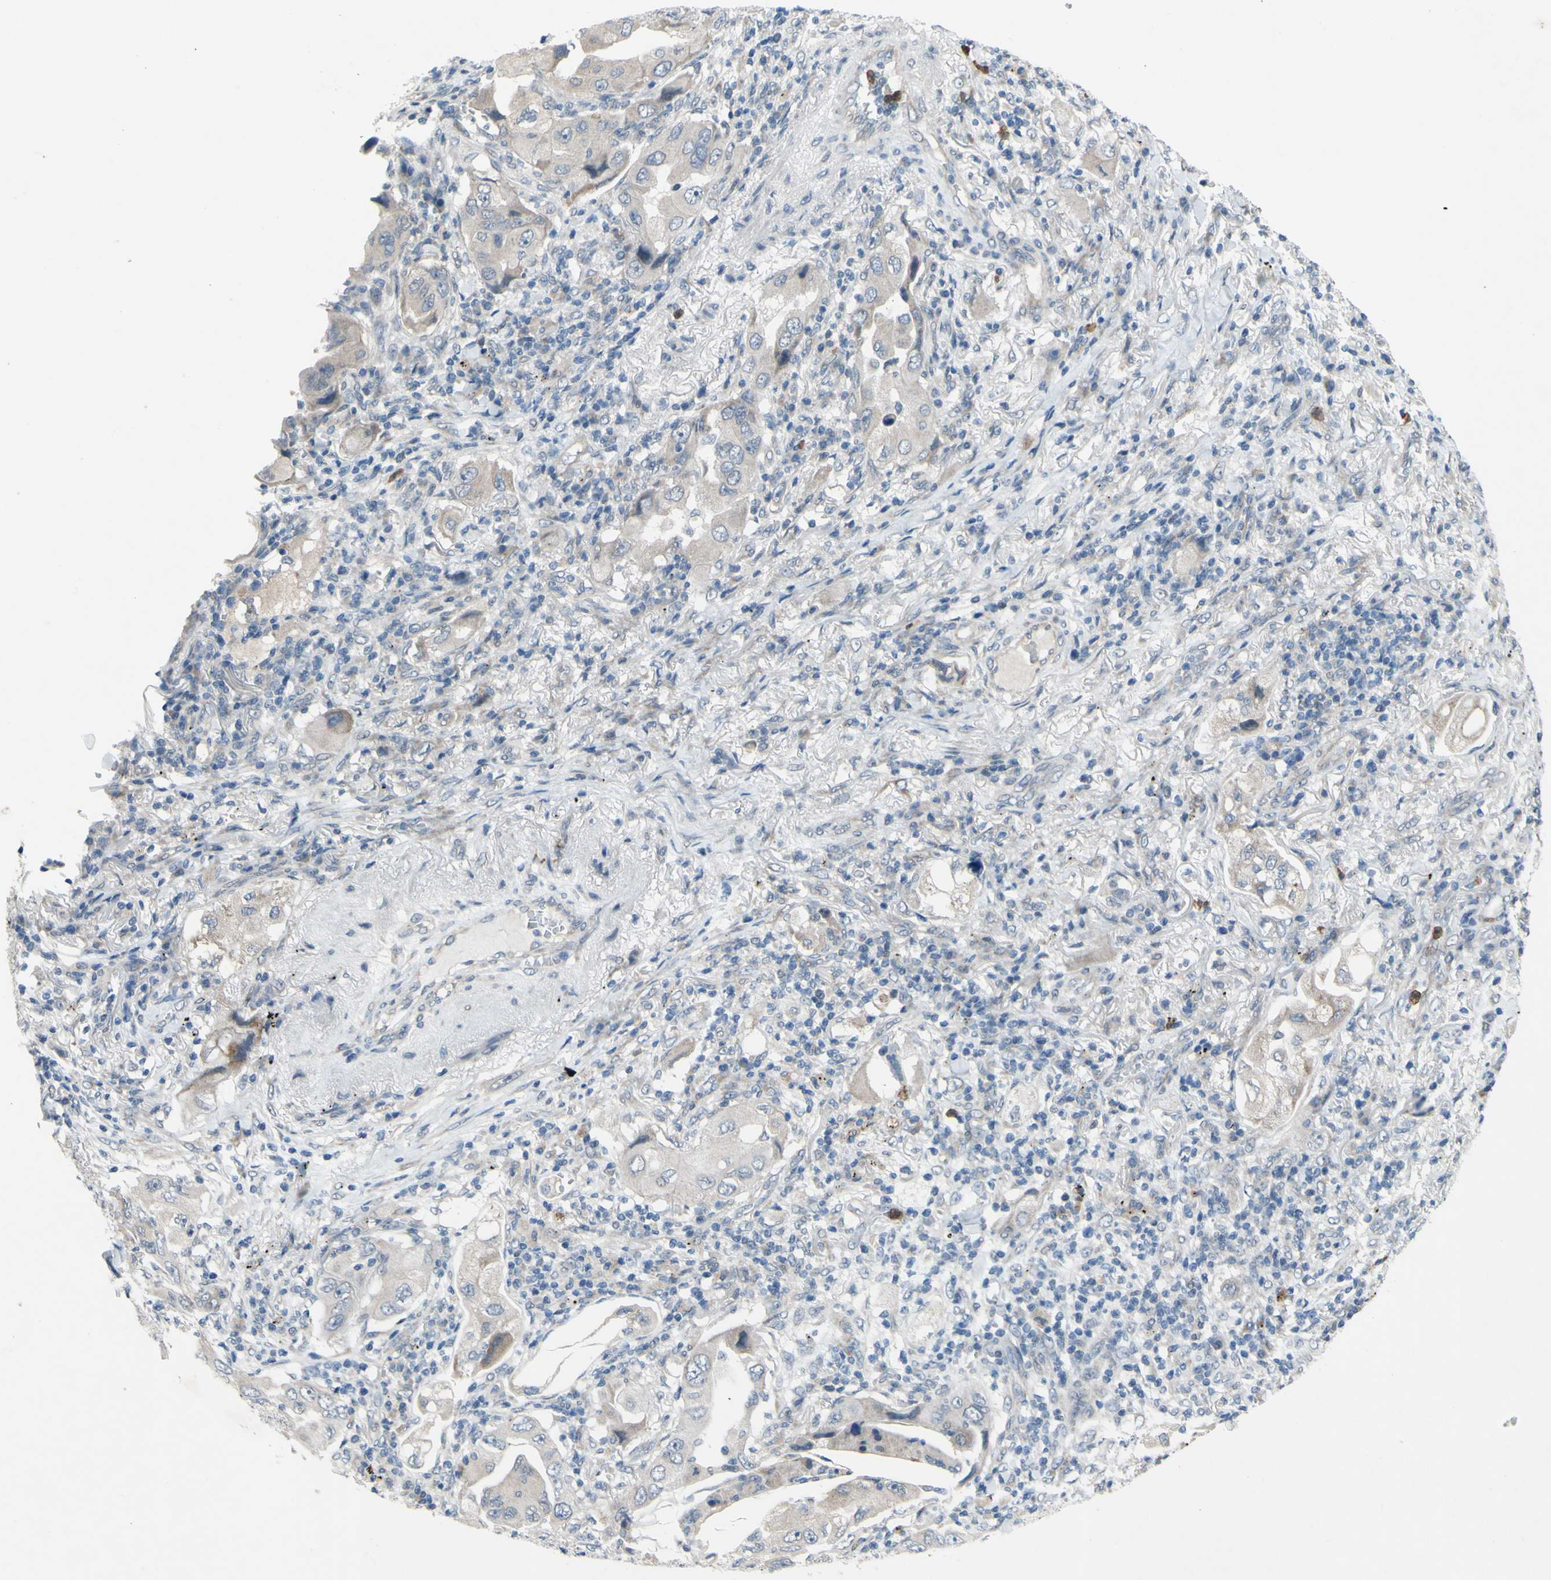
{"staining": {"intensity": "weak", "quantity": ">75%", "location": "cytoplasmic/membranous"}, "tissue": "lung cancer", "cell_type": "Tumor cells", "image_type": "cancer", "snomed": [{"axis": "morphology", "description": "Adenocarcinoma, NOS"}, {"axis": "topography", "description": "Lung"}], "caption": "Immunohistochemistry (IHC) image of neoplastic tissue: human adenocarcinoma (lung) stained using immunohistochemistry reveals low levels of weak protein expression localized specifically in the cytoplasmic/membranous of tumor cells, appearing as a cytoplasmic/membranous brown color.", "gene": "GRAMD2B", "patient": {"sex": "female", "age": 65}}